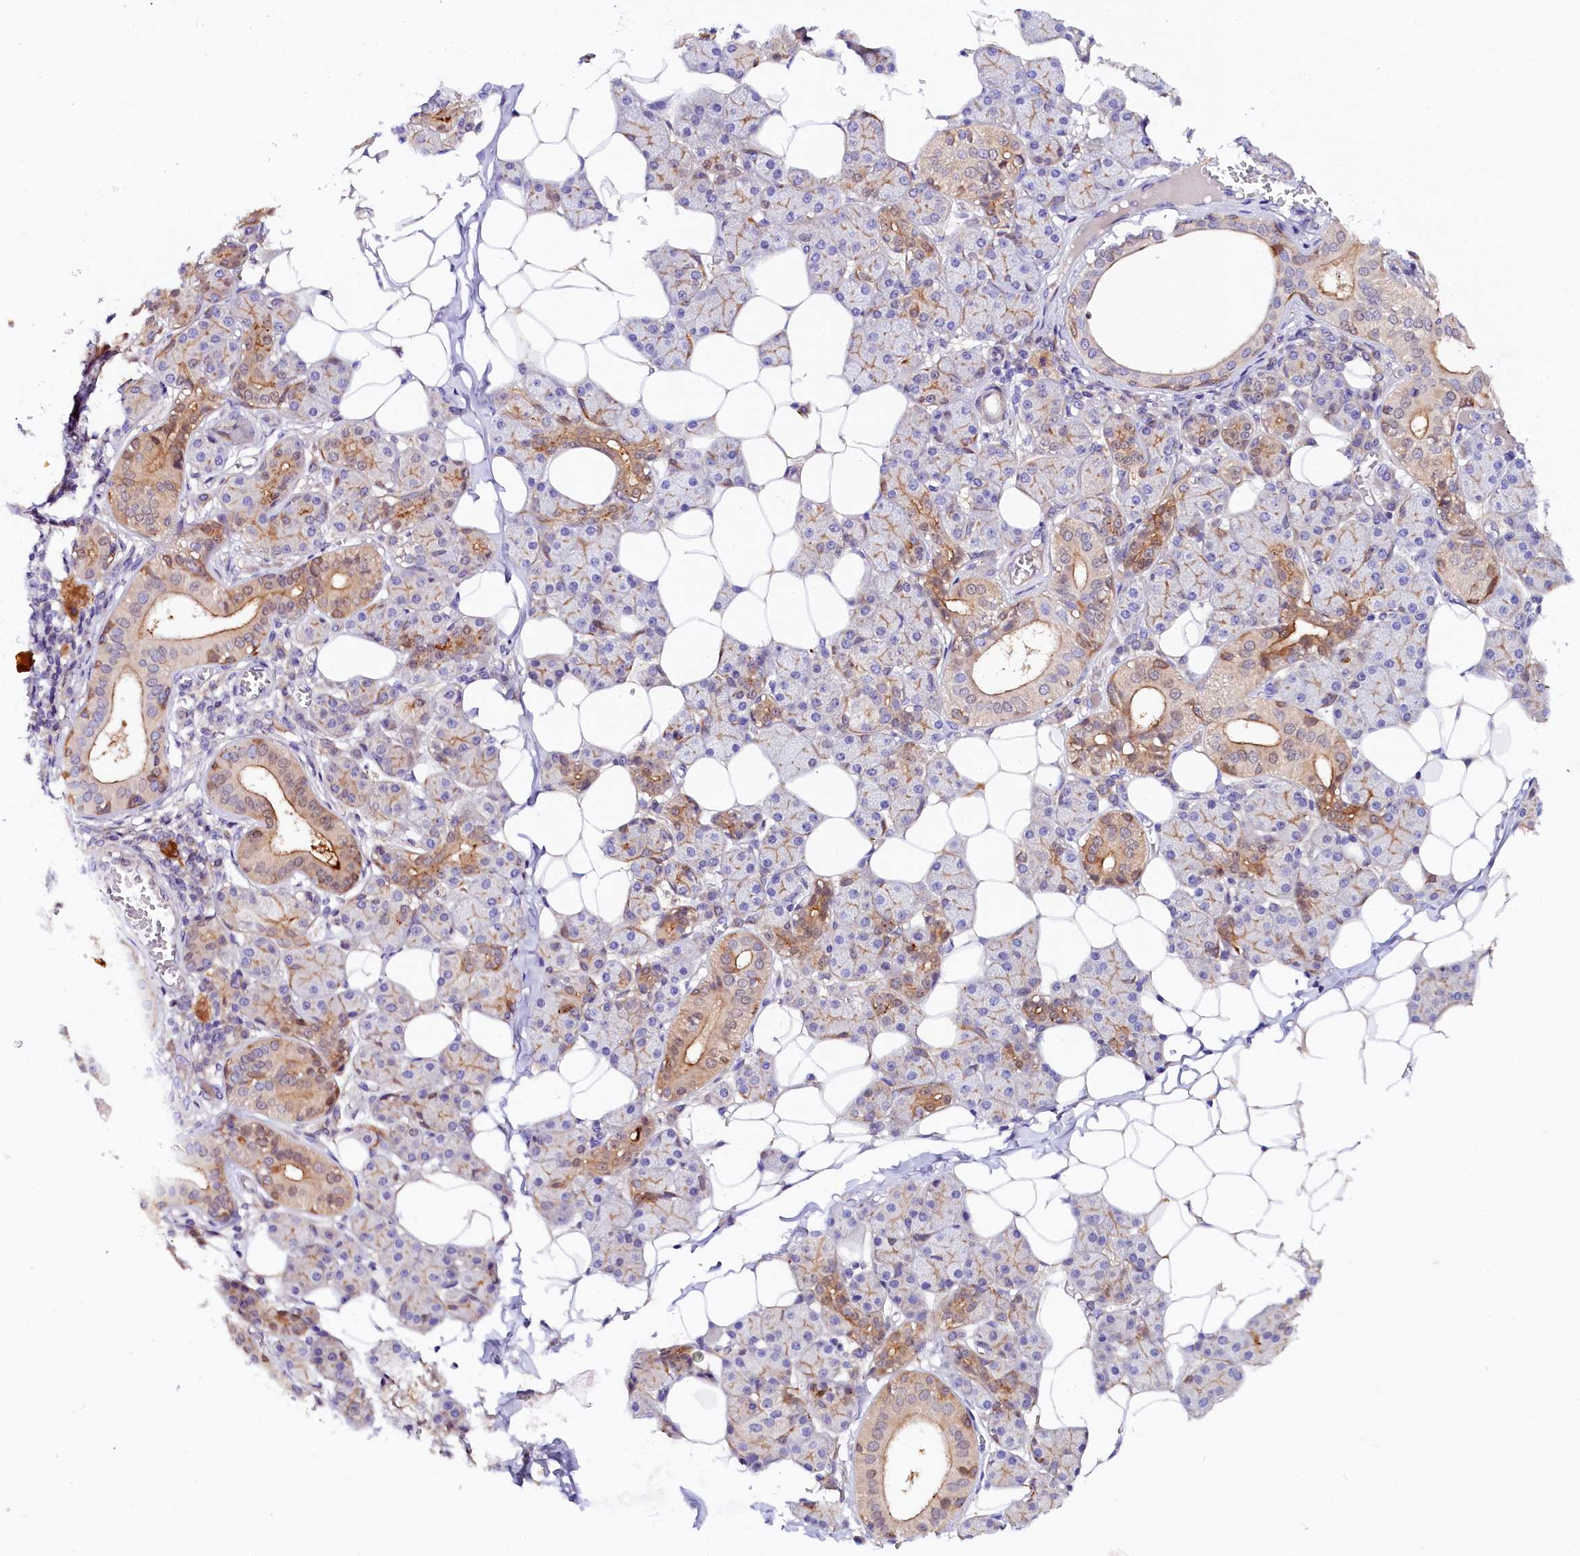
{"staining": {"intensity": "moderate", "quantity": "25%-75%", "location": "cytoplasmic/membranous"}, "tissue": "salivary gland", "cell_type": "Glandular cells", "image_type": "normal", "snomed": [{"axis": "morphology", "description": "Normal tissue, NOS"}, {"axis": "topography", "description": "Salivary gland"}], "caption": "Immunohistochemistry photomicrograph of benign salivary gland: salivary gland stained using IHC exhibits medium levels of moderate protein expression localized specifically in the cytoplasmic/membranous of glandular cells, appearing as a cytoplasmic/membranous brown color.", "gene": "KATNB1", "patient": {"sex": "female", "age": 33}}